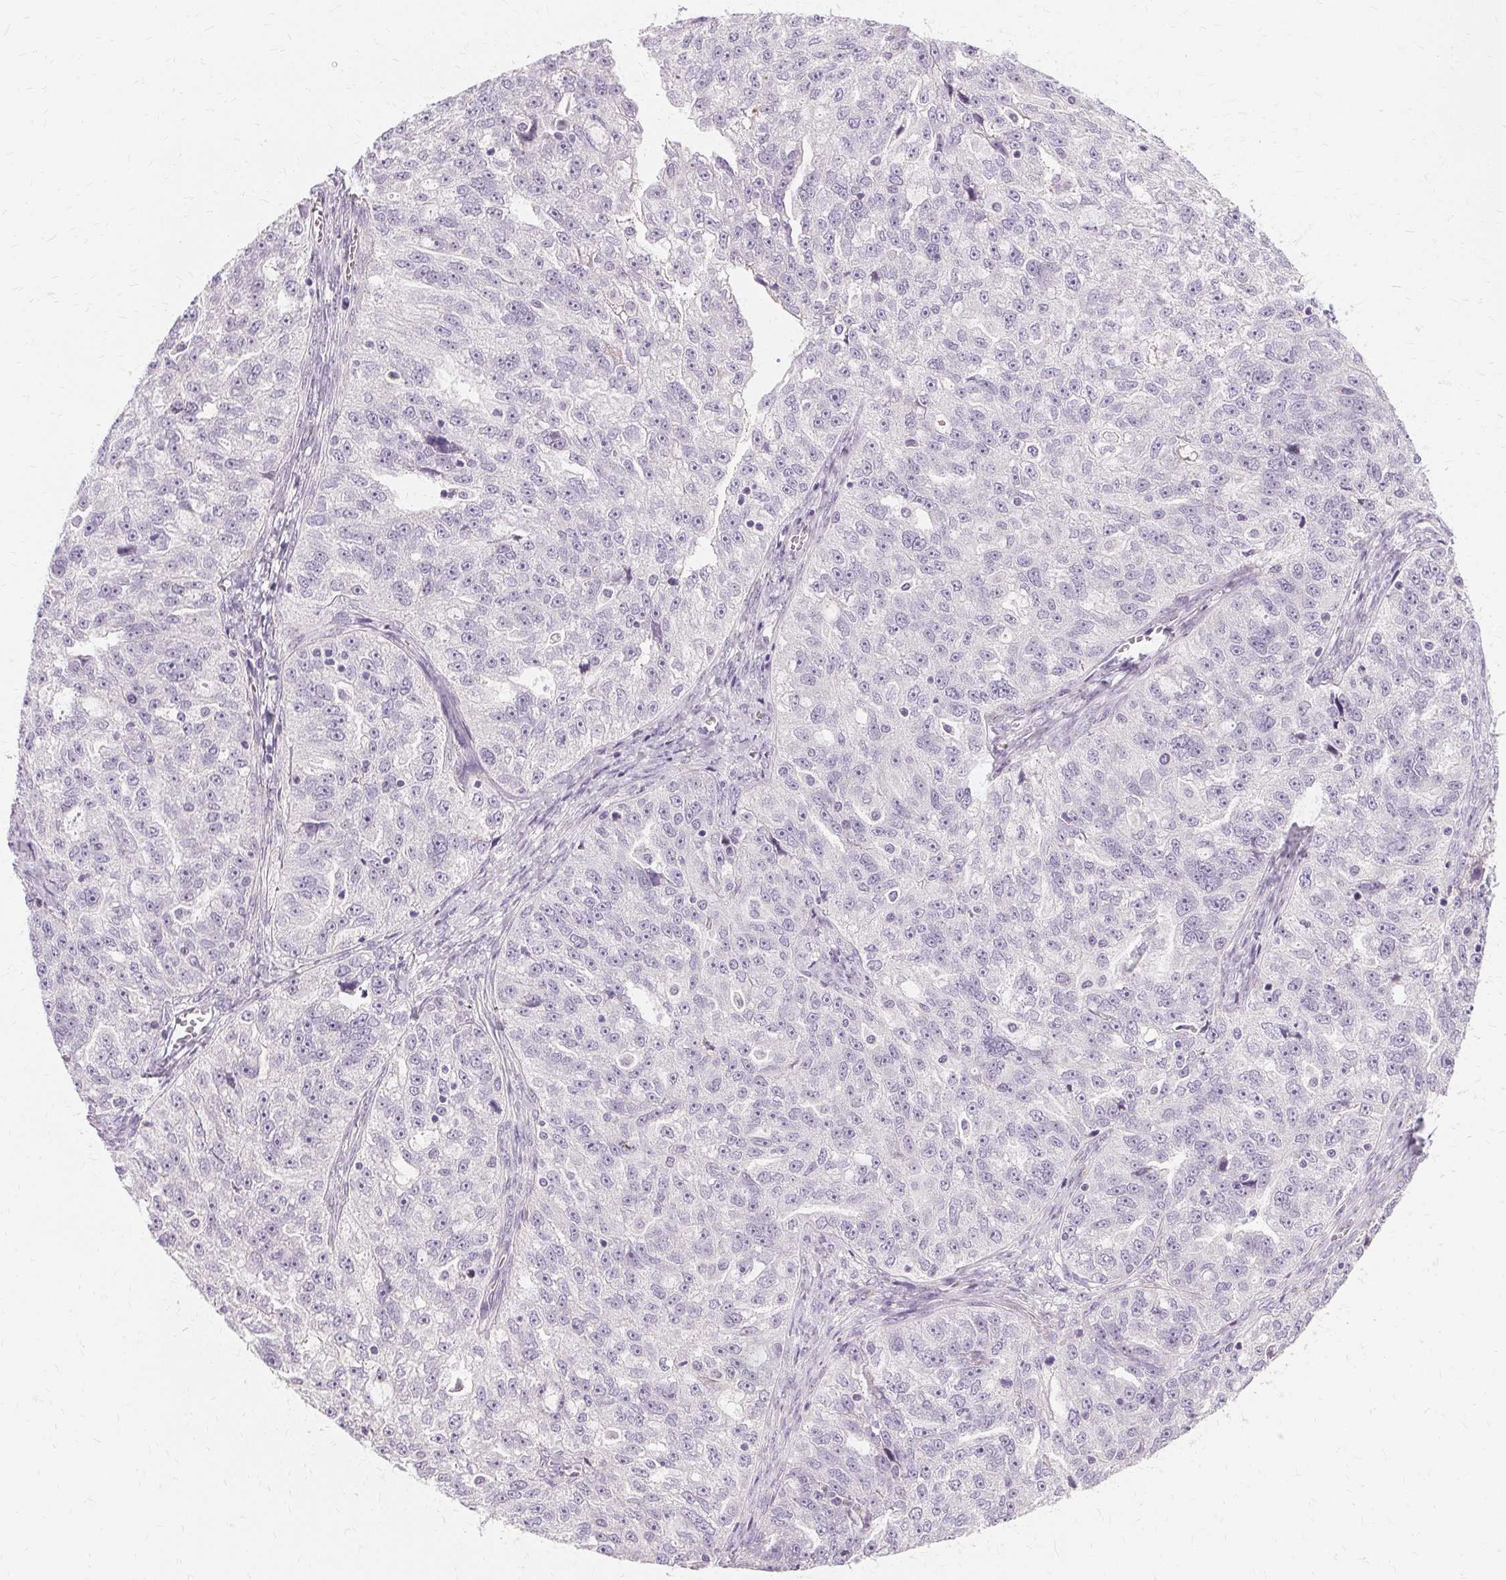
{"staining": {"intensity": "negative", "quantity": "none", "location": "none"}, "tissue": "ovarian cancer", "cell_type": "Tumor cells", "image_type": "cancer", "snomed": [{"axis": "morphology", "description": "Cystadenocarcinoma, serous, NOS"}, {"axis": "topography", "description": "Ovary"}], "caption": "This is a photomicrograph of immunohistochemistry staining of ovarian cancer (serous cystadenocarcinoma), which shows no positivity in tumor cells.", "gene": "FCRL3", "patient": {"sex": "female", "age": 51}}